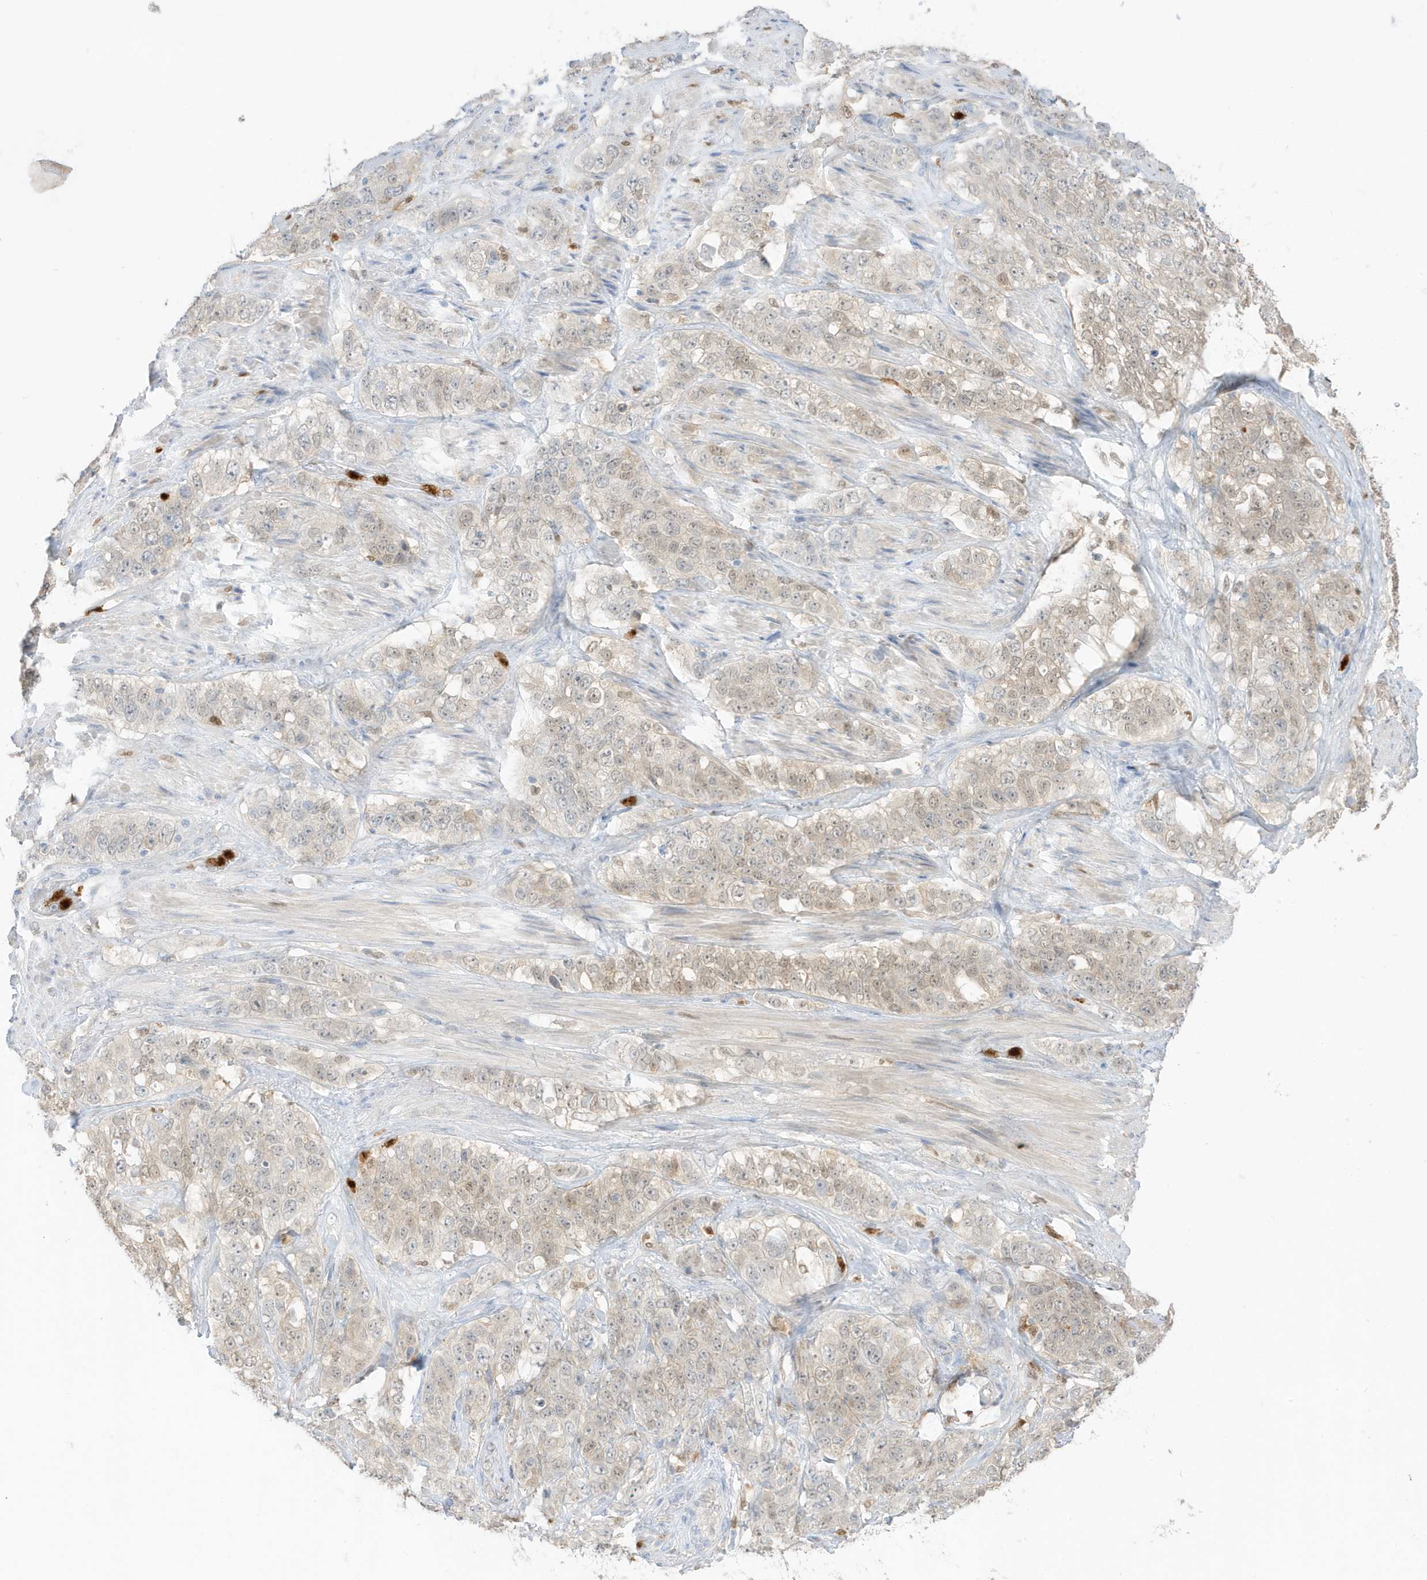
{"staining": {"intensity": "weak", "quantity": "<25%", "location": "cytoplasmic/membranous,nuclear"}, "tissue": "stomach cancer", "cell_type": "Tumor cells", "image_type": "cancer", "snomed": [{"axis": "morphology", "description": "Adenocarcinoma, NOS"}, {"axis": "topography", "description": "Stomach"}], "caption": "This is an IHC histopathology image of adenocarcinoma (stomach). There is no positivity in tumor cells.", "gene": "GCA", "patient": {"sex": "male", "age": 48}}